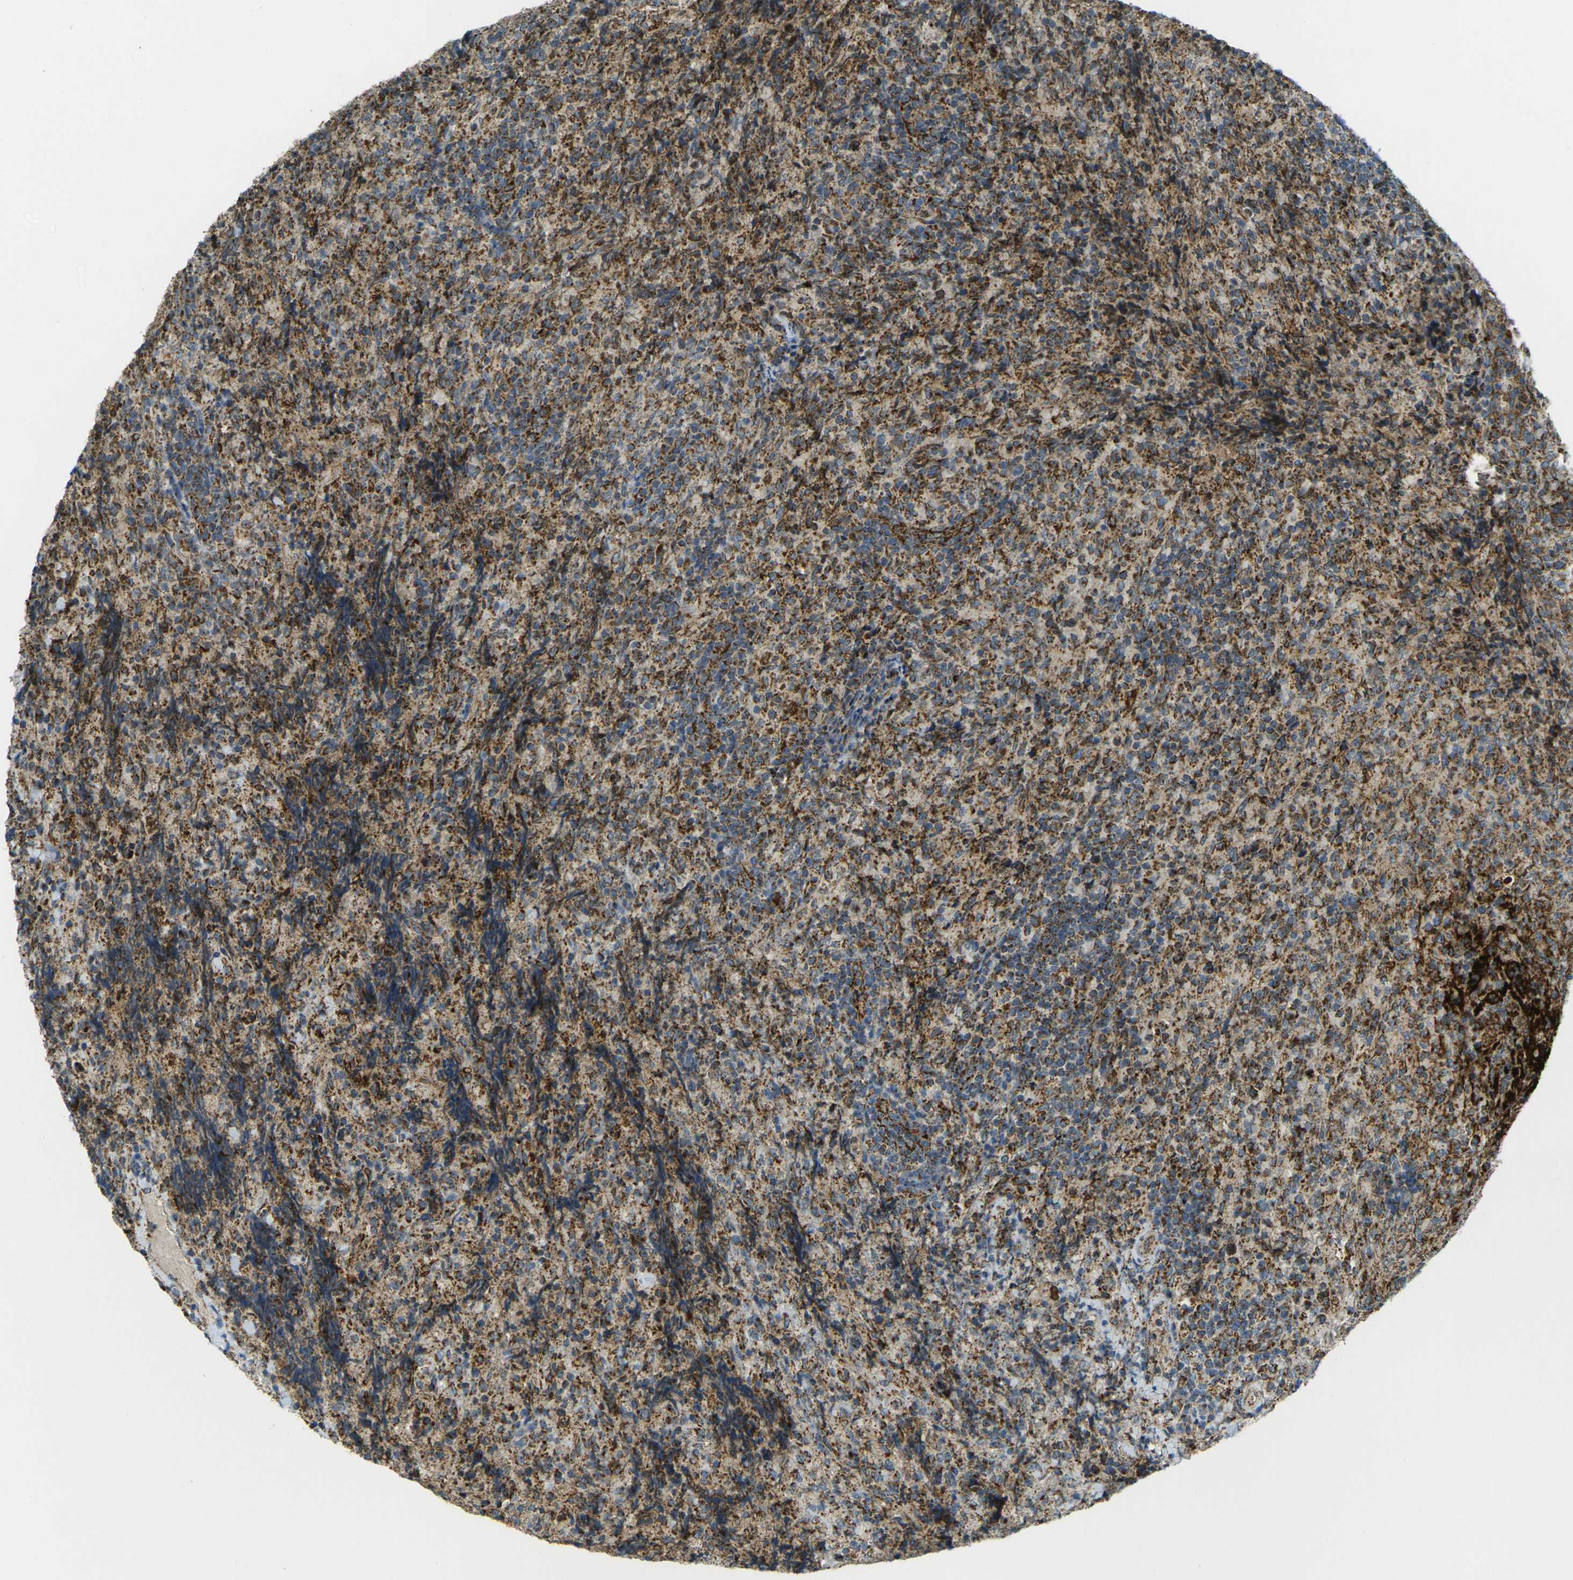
{"staining": {"intensity": "moderate", "quantity": ">75%", "location": "cytoplasmic/membranous"}, "tissue": "lymphoma", "cell_type": "Tumor cells", "image_type": "cancer", "snomed": [{"axis": "morphology", "description": "Malignant lymphoma, non-Hodgkin's type, High grade"}, {"axis": "topography", "description": "Tonsil"}], "caption": "High-magnification brightfield microscopy of high-grade malignant lymphoma, non-Hodgkin's type stained with DAB (3,3'-diaminobenzidine) (brown) and counterstained with hematoxylin (blue). tumor cells exhibit moderate cytoplasmic/membranous positivity is present in approximately>75% of cells. (brown staining indicates protein expression, while blue staining denotes nuclei).", "gene": "IGF1R", "patient": {"sex": "female", "age": 36}}